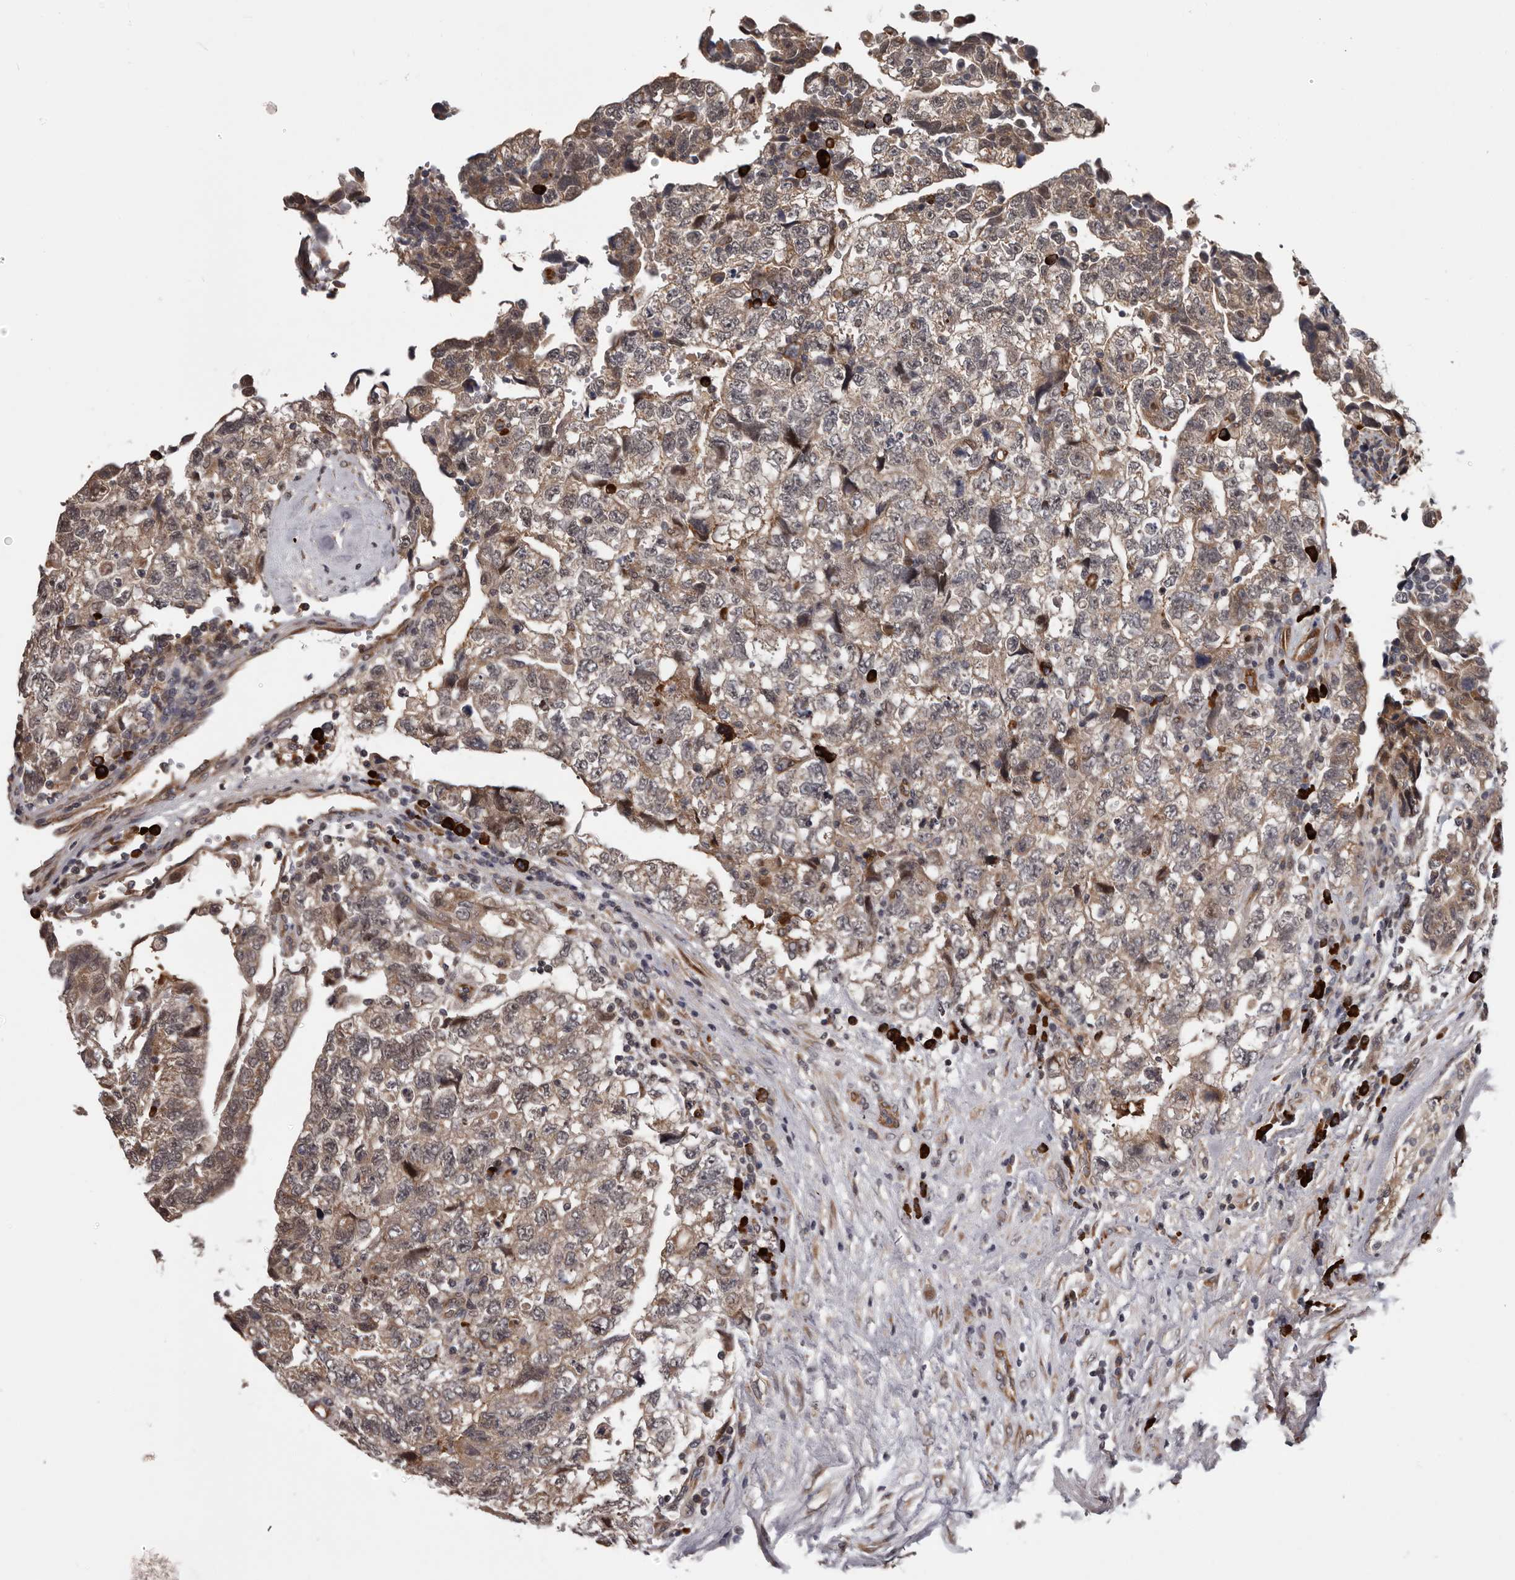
{"staining": {"intensity": "weak", "quantity": ">75%", "location": "cytoplasmic/membranous"}, "tissue": "testis cancer", "cell_type": "Tumor cells", "image_type": "cancer", "snomed": [{"axis": "morphology", "description": "Carcinoma, Embryonal, NOS"}, {"axis": "topography", "description": "Testis"}], "caption": "Testis cancer (embryonal carcinoma) stained for a protein (brown) reveals weak cytoplasmic/membranous positive staining in approximately >75% of tumor cells.", "gene": "MED8", "patient": {"sex": "male", "age": 36}}